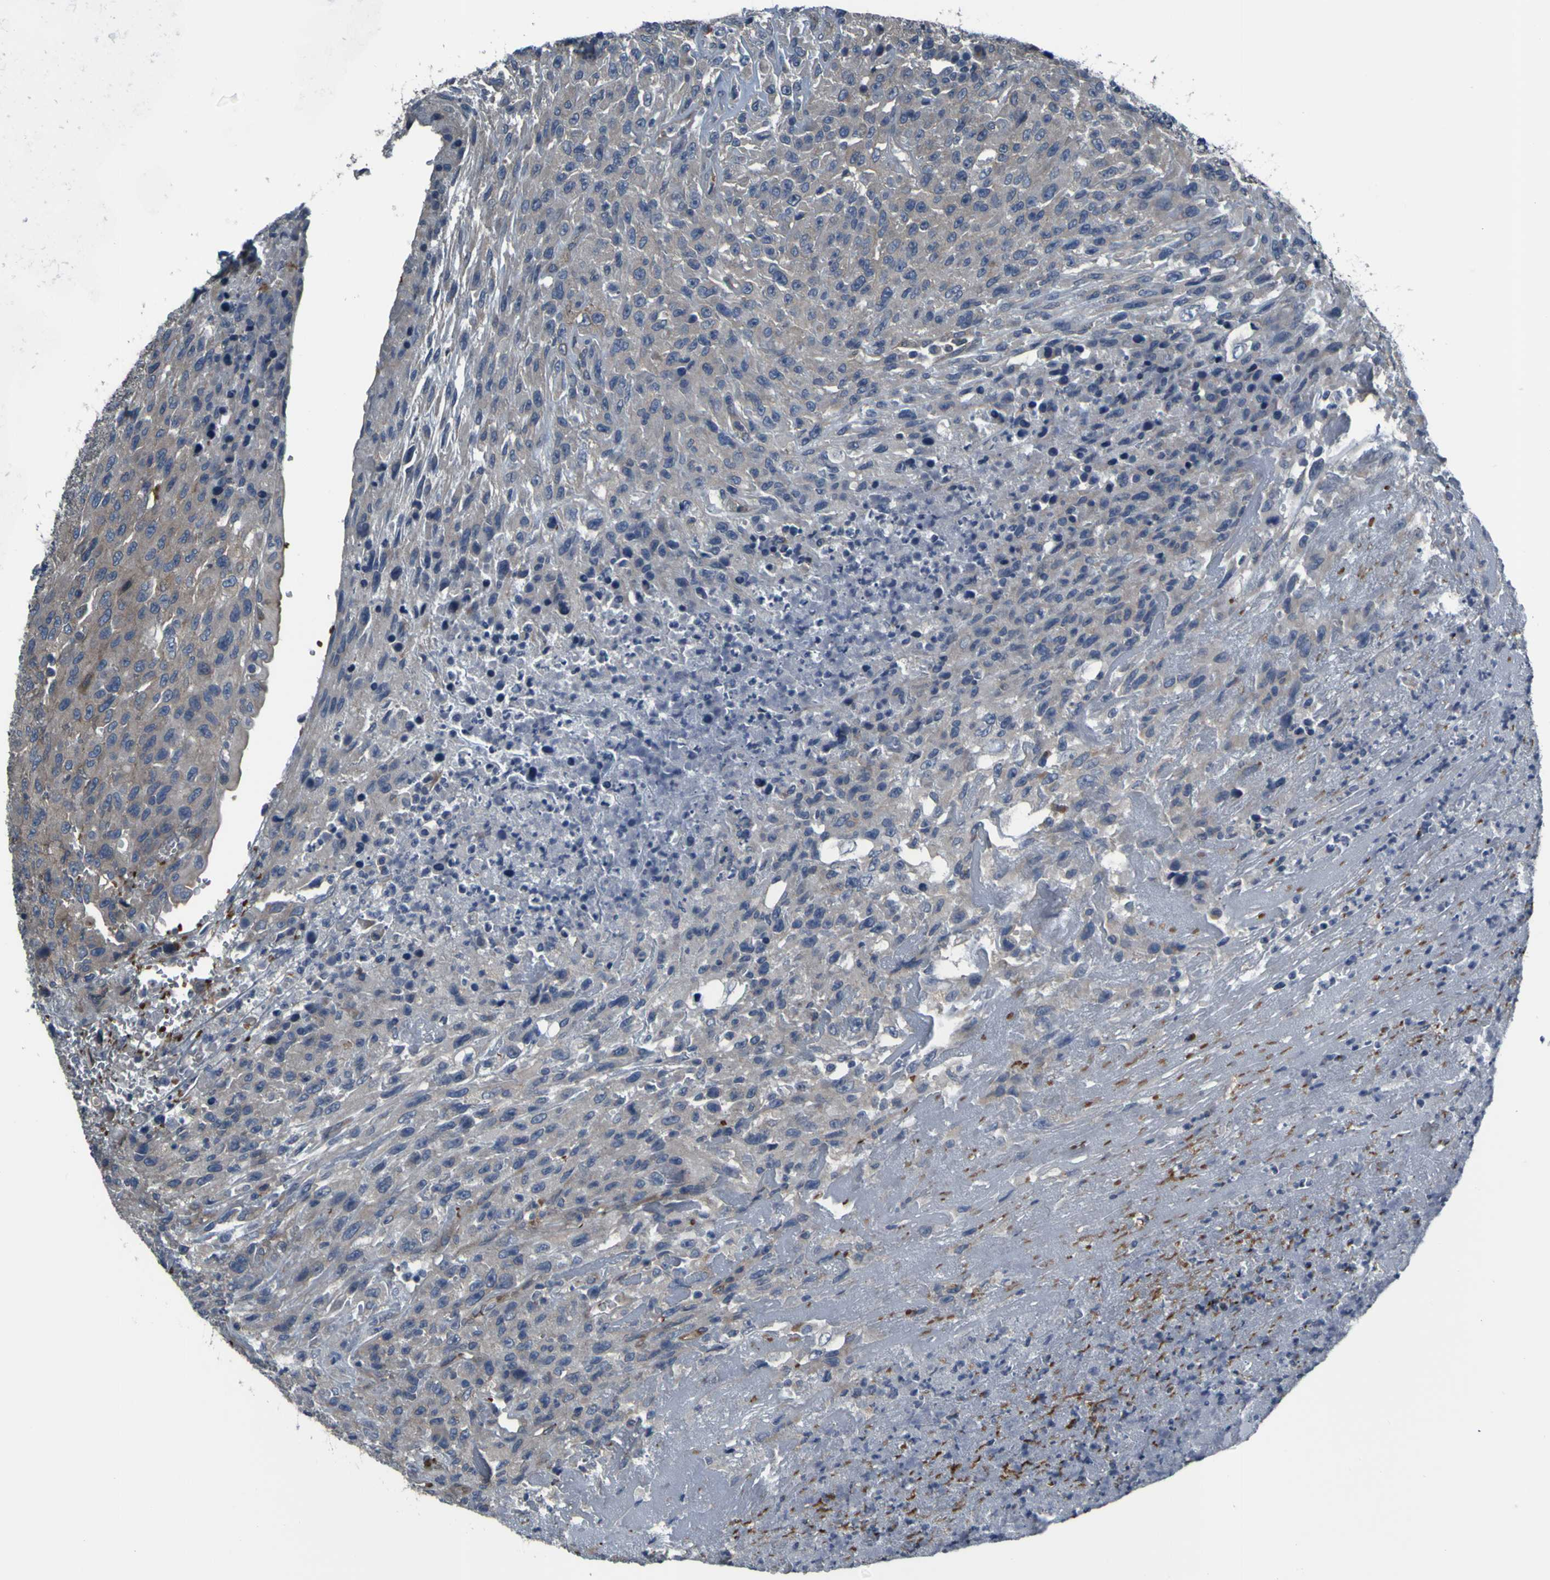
{"staining": {"intensity": "weak", "quantity": "25%-75%", "location": "cytoplasmic/membranous"}, "tissue": "urothelial cancer", "cell_type": "Tumor cells", "image_type": "cancer", "snomed": [{"axis": "morphology", "description": "Urothelial carcinoma, High grade"}, {"axis": "topography", "description": "Urinary bladder"}], "caption": "An image of human urothelial cancer stained for a protein shows weak cytoplasmic/membranous brown staining in tumor cells.", "gene": "GRAMD1A", "patient": {"sex": "male", "age": 66}}